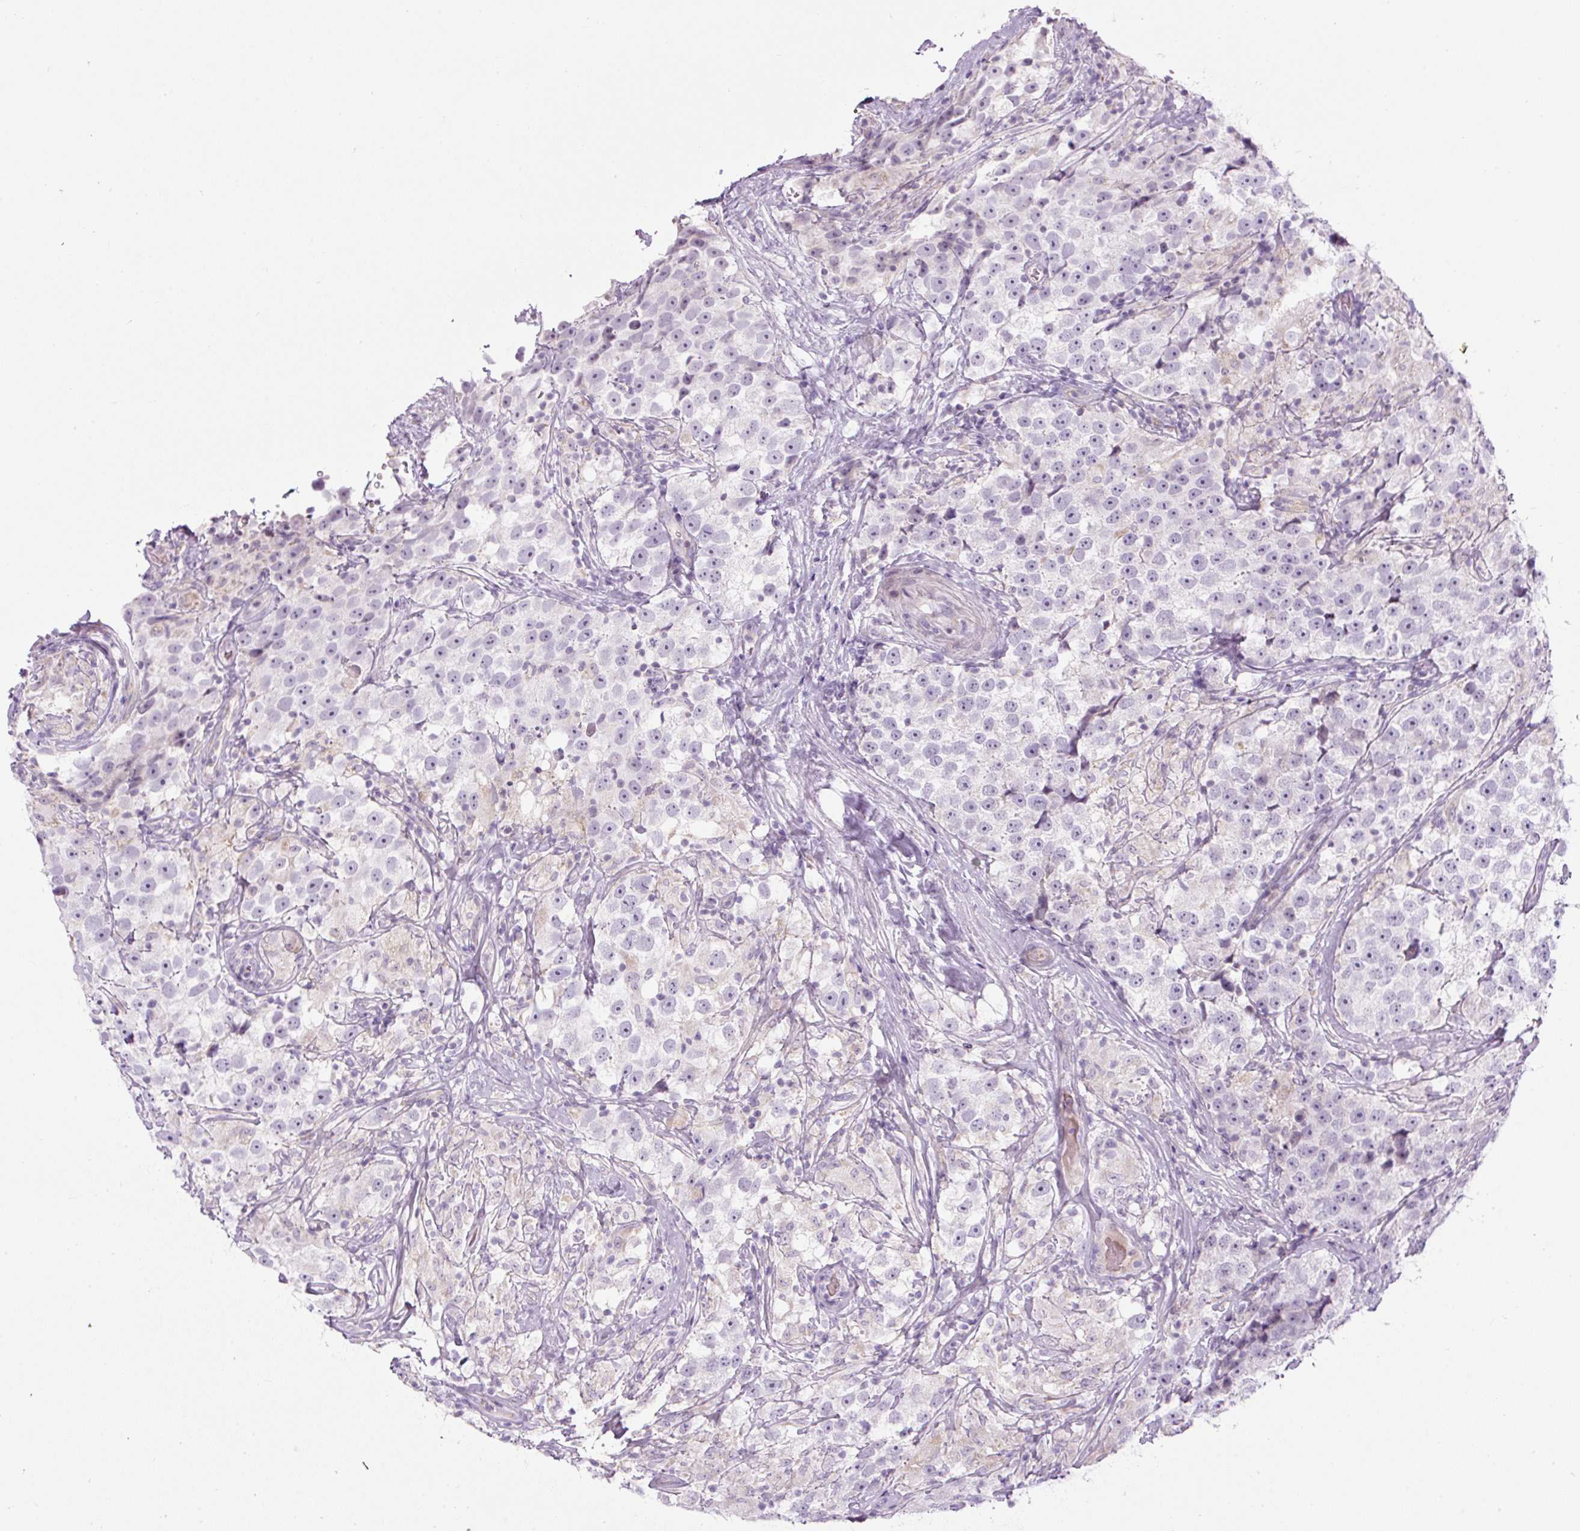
{"staining": {"intensity": "negative", "quantity": "none", "location": "none"}, "tissue": "testis cancer", "cell_type": "Tumor cells", "image_type": "cancer", "snomed": [{"axis": "morphology", "description": "Seminoma, NOS"}, {"axis": "topography", "description": "Testis"}], "caption": "The IHC micrograph has no significant staining in tumor cells of testis cancer tissue. (Immunohistochemistry, brightfield microscopy, high magnification).", "gene": "FGFBP3", "patient": {"sex": "male", "age": 46}}